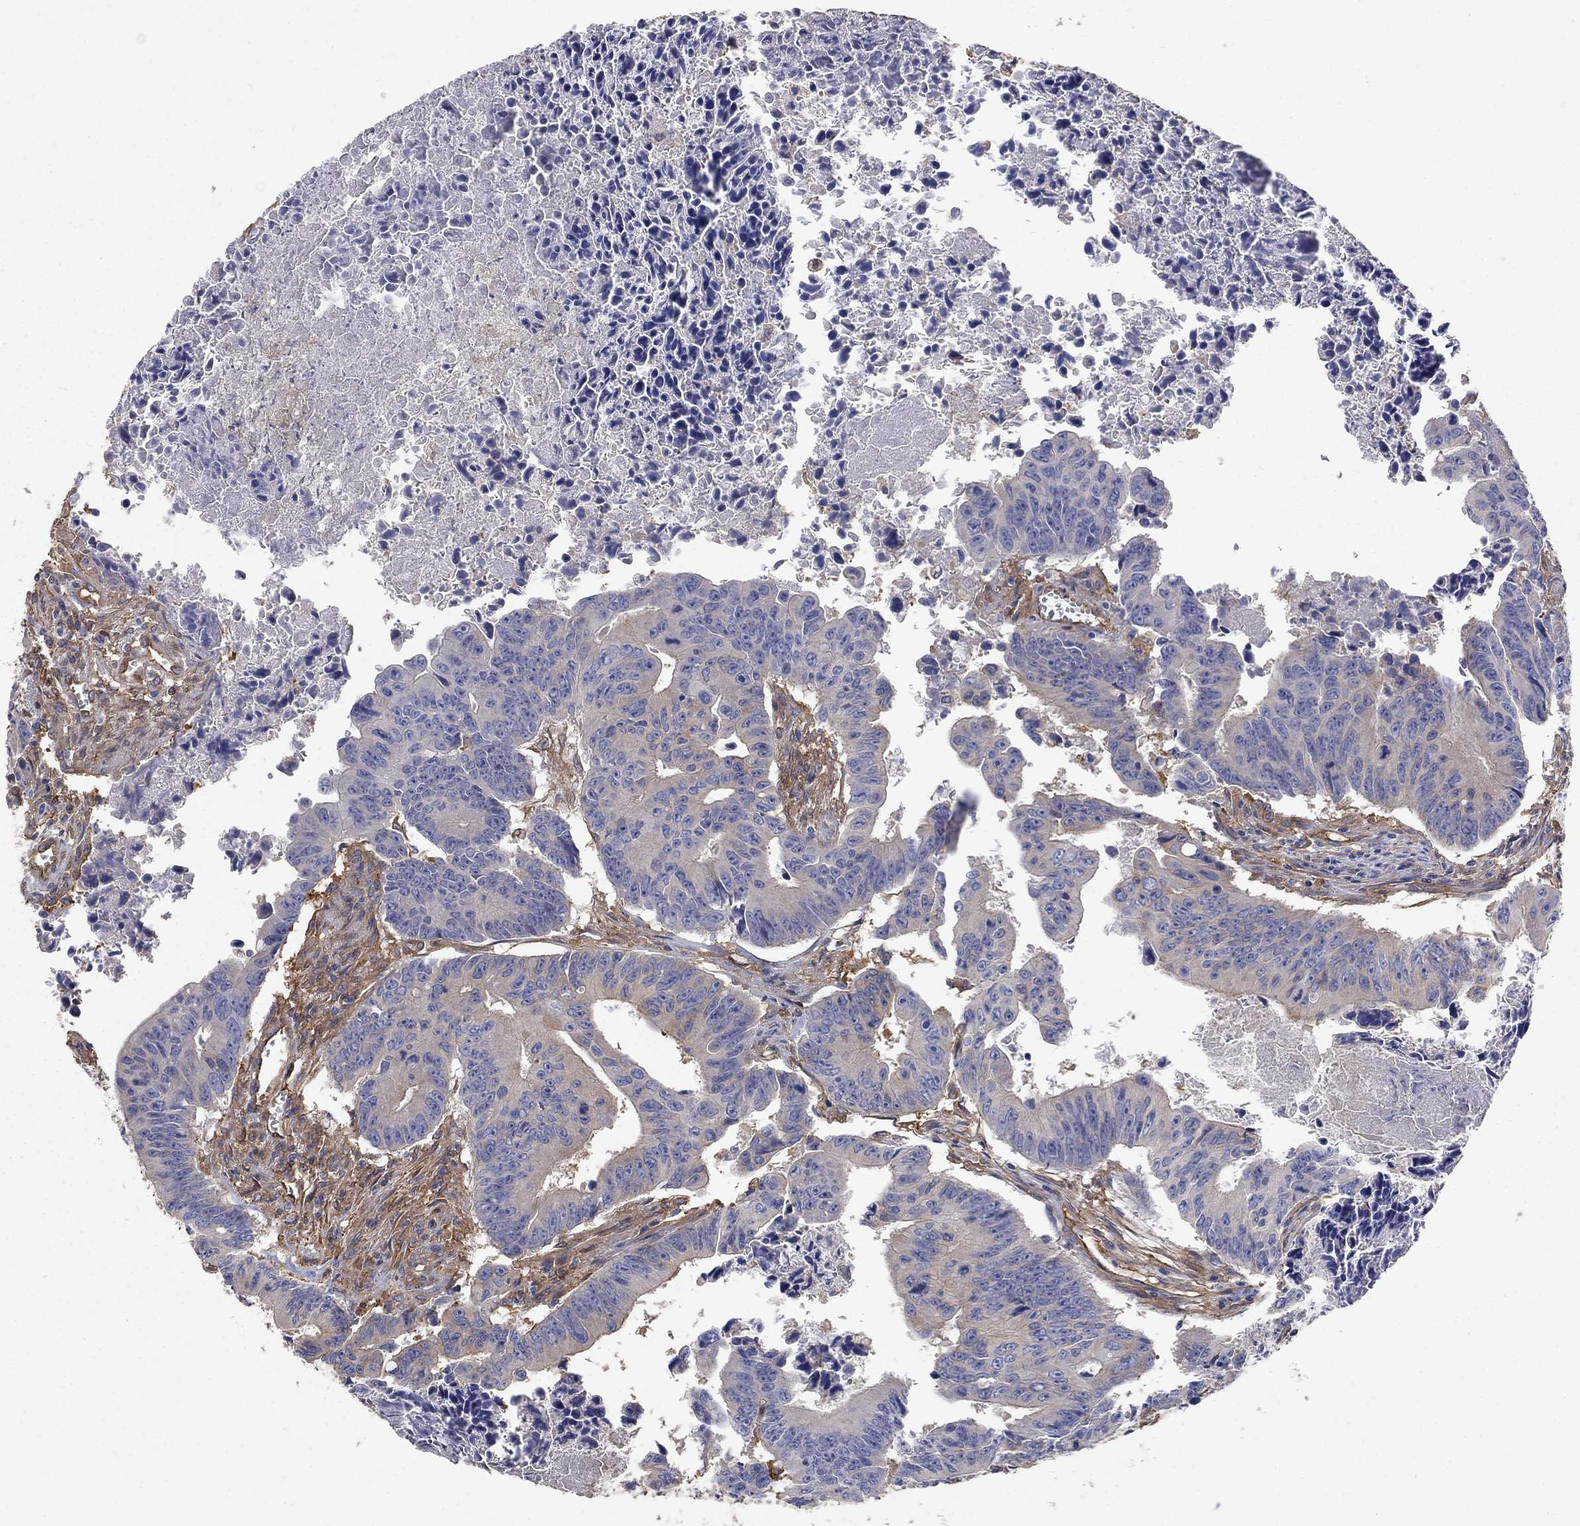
{"staining": {"intensity": "weak", "quantity": "<25%", "location": "cytoplasmic/membranous"}, "tissue": "colorectal cancer", "cell_type": "Tumor cells", "image_type": "cancer", "snomed": [{"axis": "morphology", "description": "Adenocarcinoma, NOS"}, {"axis": "topography", "description": "Colon"}], "caption": "Protein analysis of colorectal cancer (adenocarcinoma) displays no significant positivity in tumor cells.", "gene": "DPYSL2", "patient": {"sex": "female", "age": 87}}